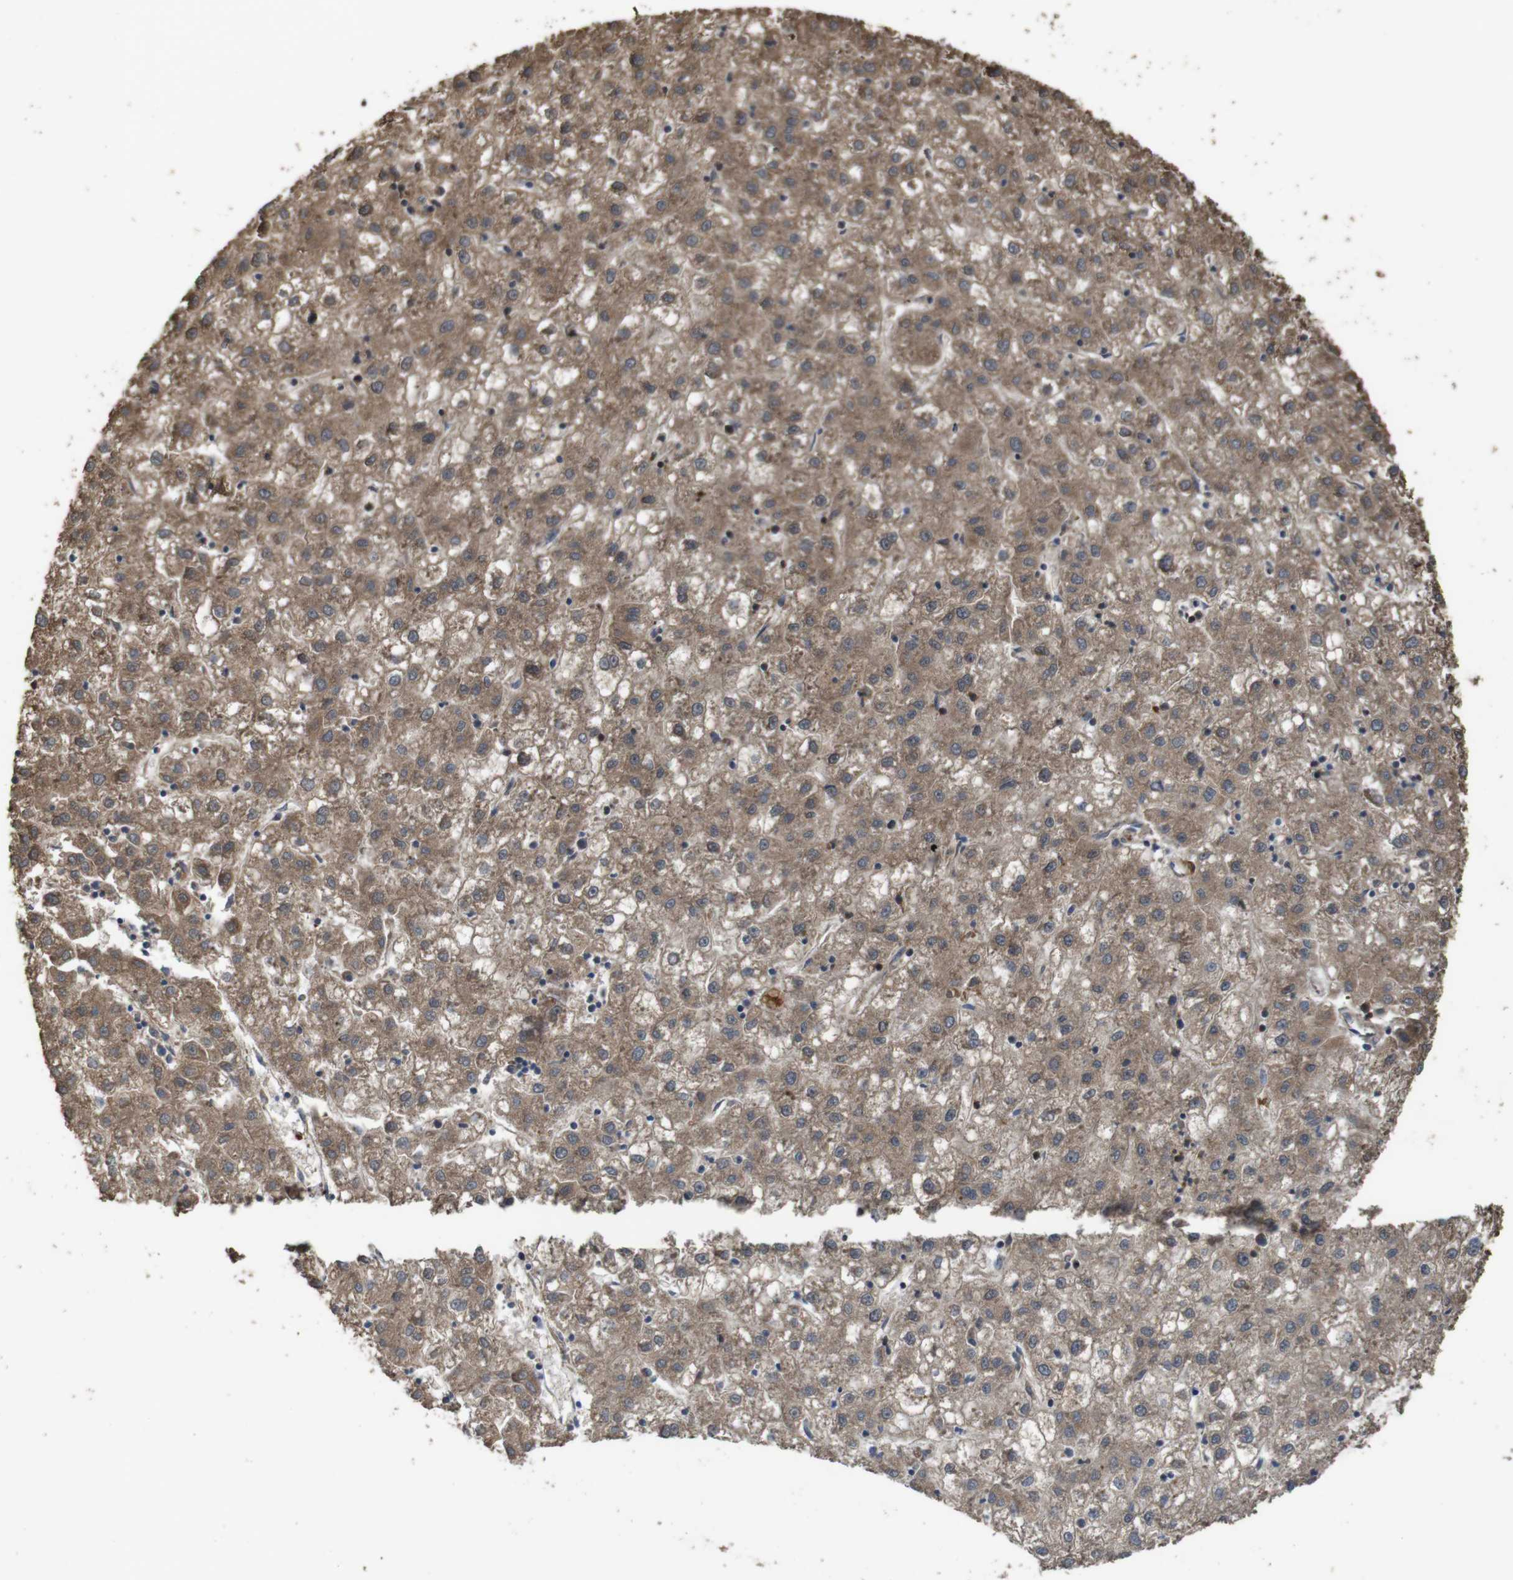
{"staining": {"intensity": "moderate", "quantity": ">75%", "location": "cytoplasmic/membranous"}, "tissue": "liver cancer", "cell_type": "Tumor cells", "image_type": "cancer", "snomed": [{"axis": "morphology", "description": "Carcinoma, Hepatocellular, NOS"}, {"axis": "topography", "description": "Liver"}], "caption": "This is an image of immunohistochemistry staining of liver cancer (hepatocellular carcinoma), which shows moderate positivity in the cytoplasmic/membranous of tumor cells.", "gene": "BAG4", "patient": {"sex": "male", "age": 72}}